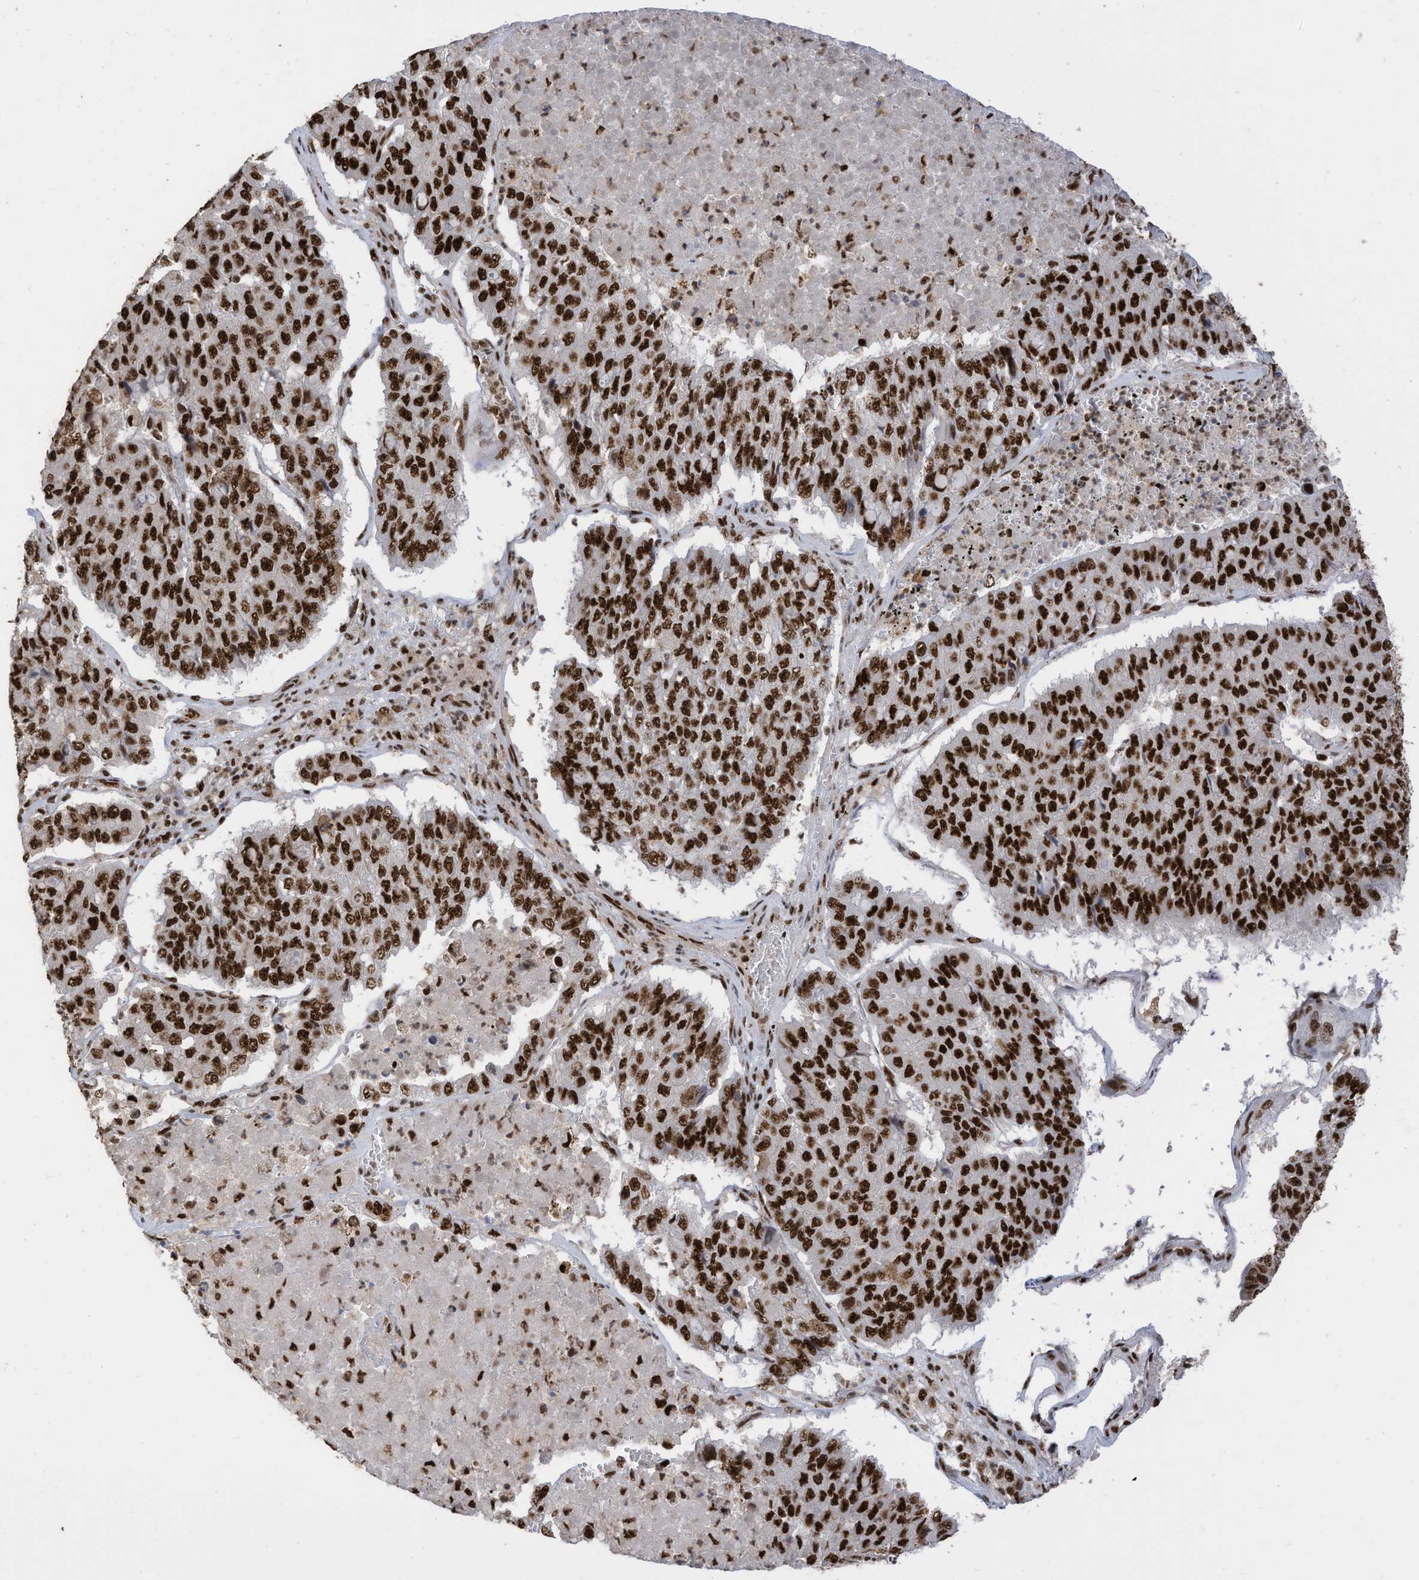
{"staining": {"intensity": "strong", "quantity": ">75%", "location": "nuclear"}, "tissue": "pancreatic cancer", "cell_type": "Tumor cells", "image_type": "cancer", "snomed": [{"axis": "morphology", "description": "Adenocarcinoma, NOS"}, {"axis": "topography", "description": "Pancreas"}], "caption": "A photomicrograph of pancreatic cancer (adenocarcinoma) stained for a protein demonstrates strong nuclear brown staining in tumor cells.", "gene": "SF3A3", "patient": {"sex": "male", "age": 50}}